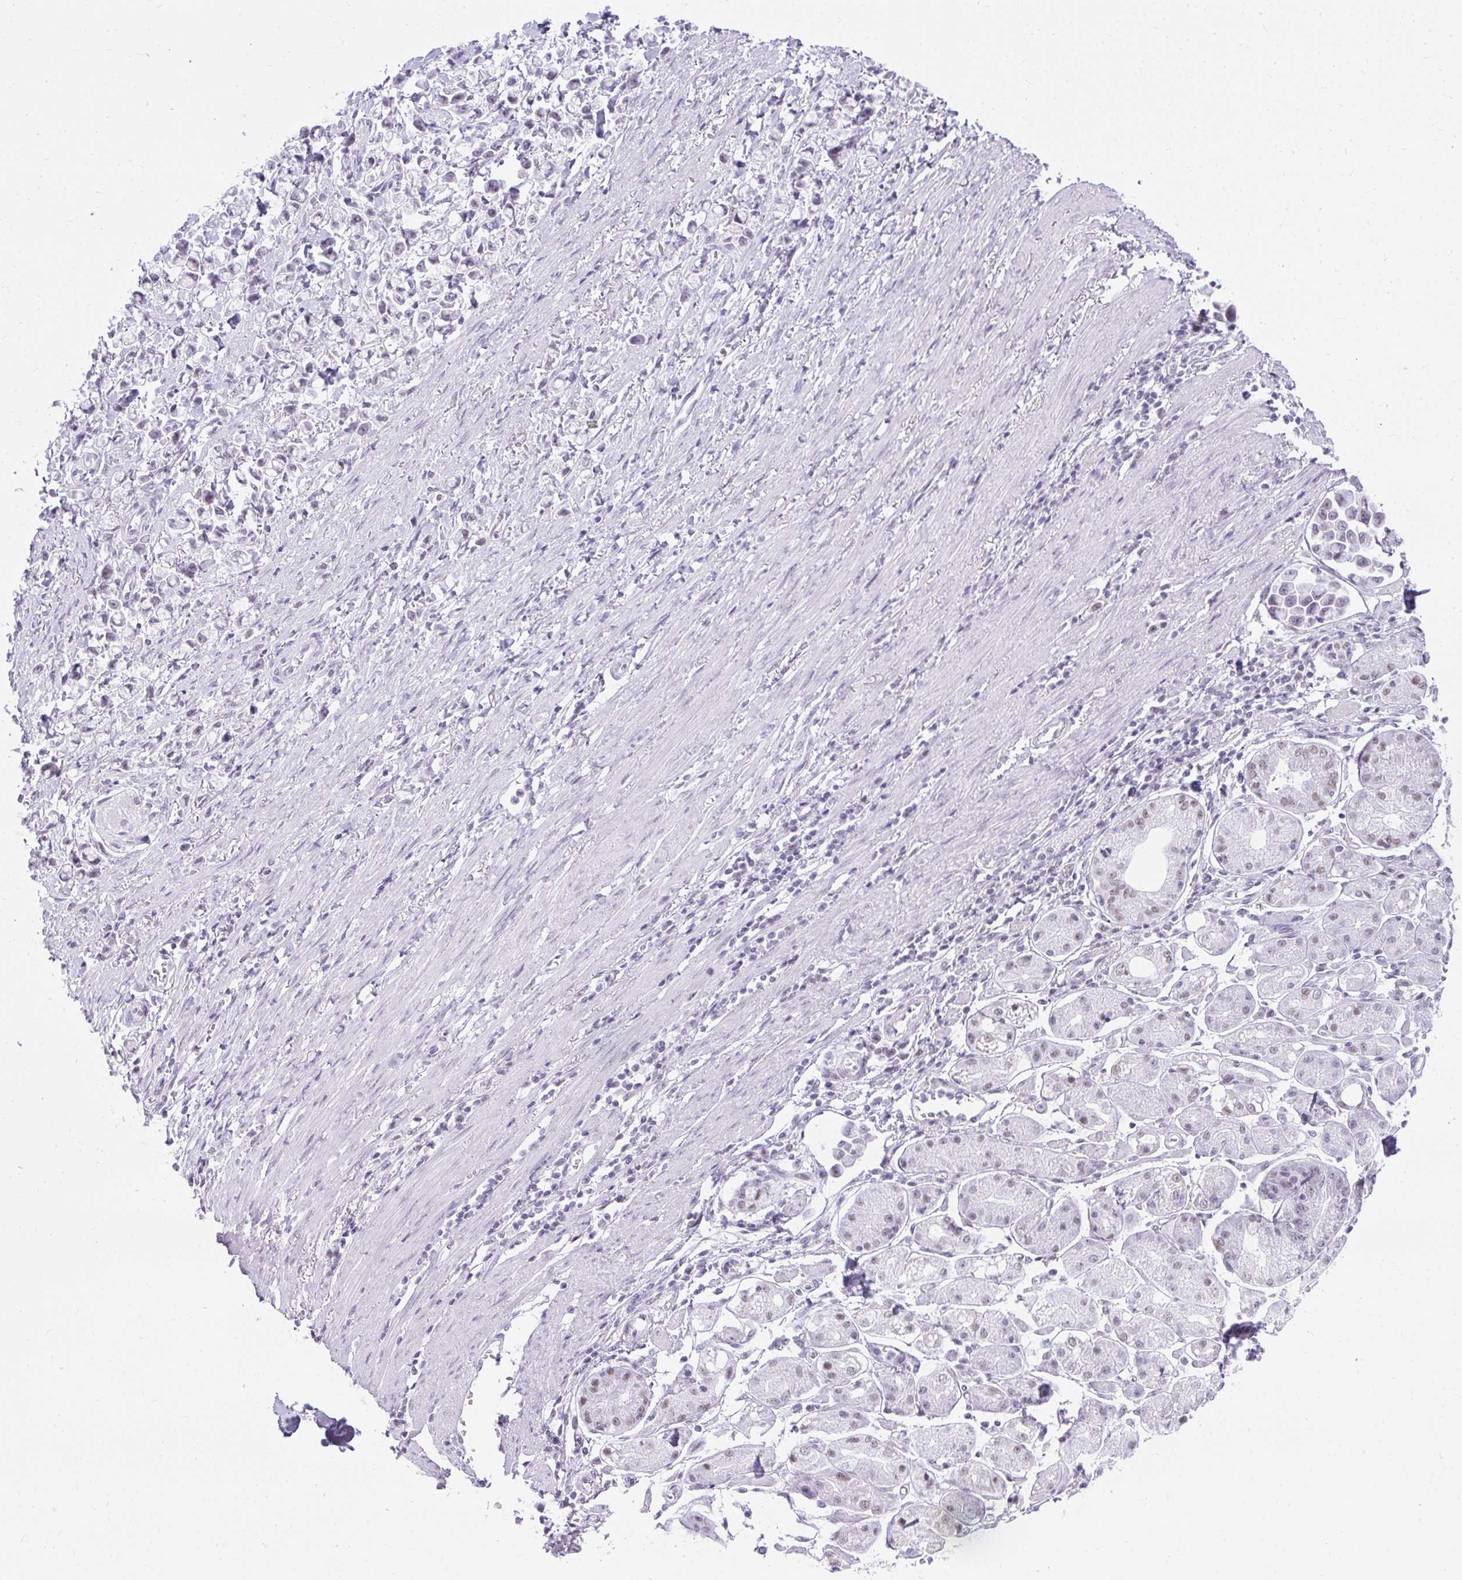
{"staining": {"intensity": "negative", "quantity": "none", "location": "none"}, "tissue": "stomach cancer", "cell_type": "Tumor cells", "image_type": "cancer", "snomed": [{"axis": "morphology", "description": "Adenocarcinoma, NOS"}, {"axis": "topography", "description": "Stomach"}], "caption": "A photomicrograph of human adenocarcinoma (stomach) is negative for staining in tumor cells.", "gene": "PLA2G1B", "patient": {"sex": "female", "age": 81}}